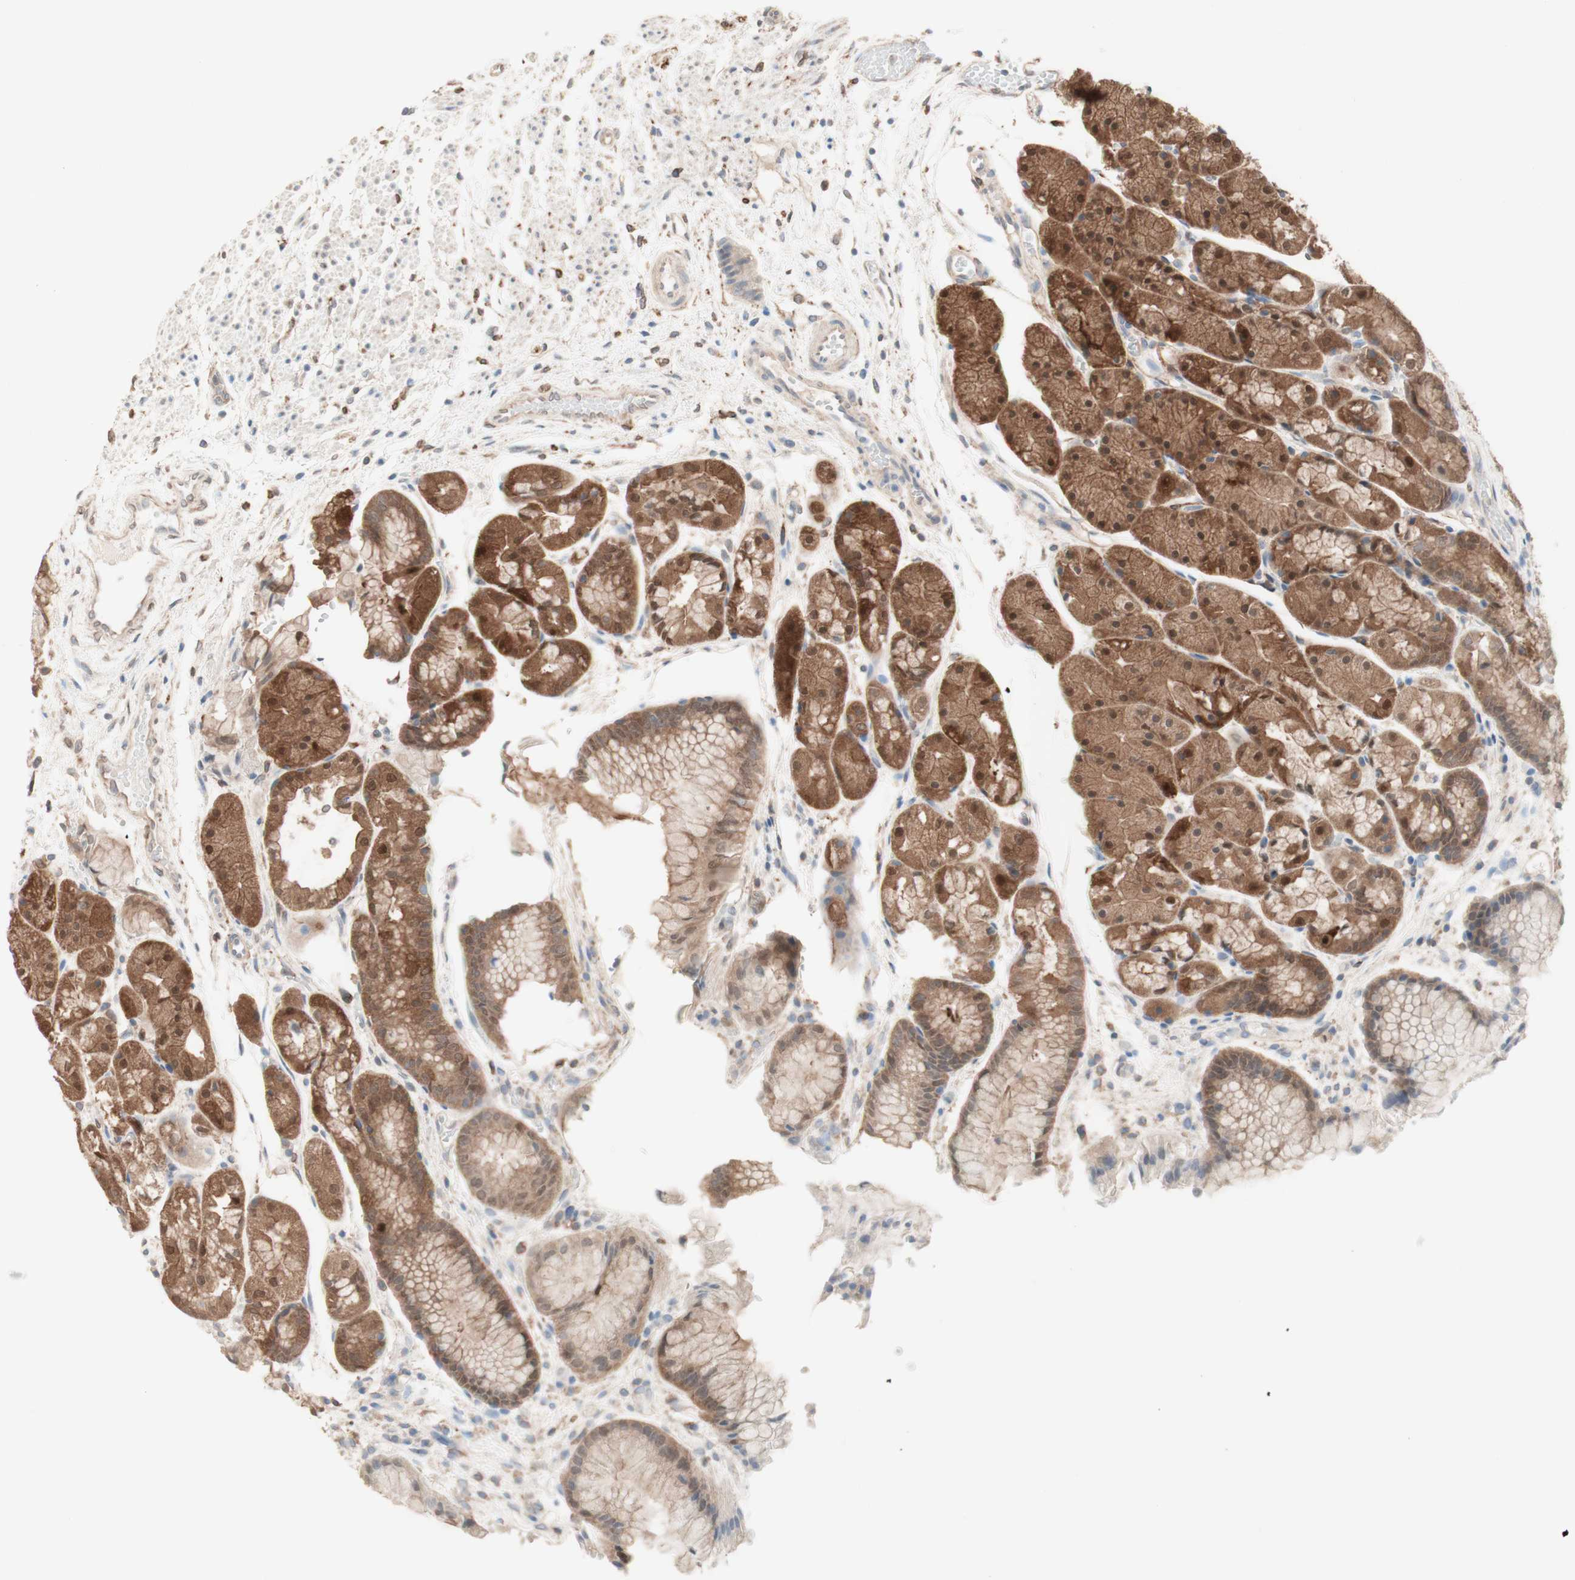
{"staining": {"intensity": "moderate", "quantity": ">75%", "location": "cytoplasmic/membranous,nuclear"}, "tissue": "stomach", "cell_type": "Glandular cells", "image_type": "normal", "snomed": [{"axis": "morphology", "description": "Normal tissue, NOS"}, {"axis": "topography", "description": "Stomach, upper"}], "caption": "Glandular cells demonstrate medium levels of moderate cytoplasmic/membranous,nuclear positivity in about >75% of cells in unremarkable stomach.", "gene": "COMT", "patient": {"sex": "male", "age": 72}}